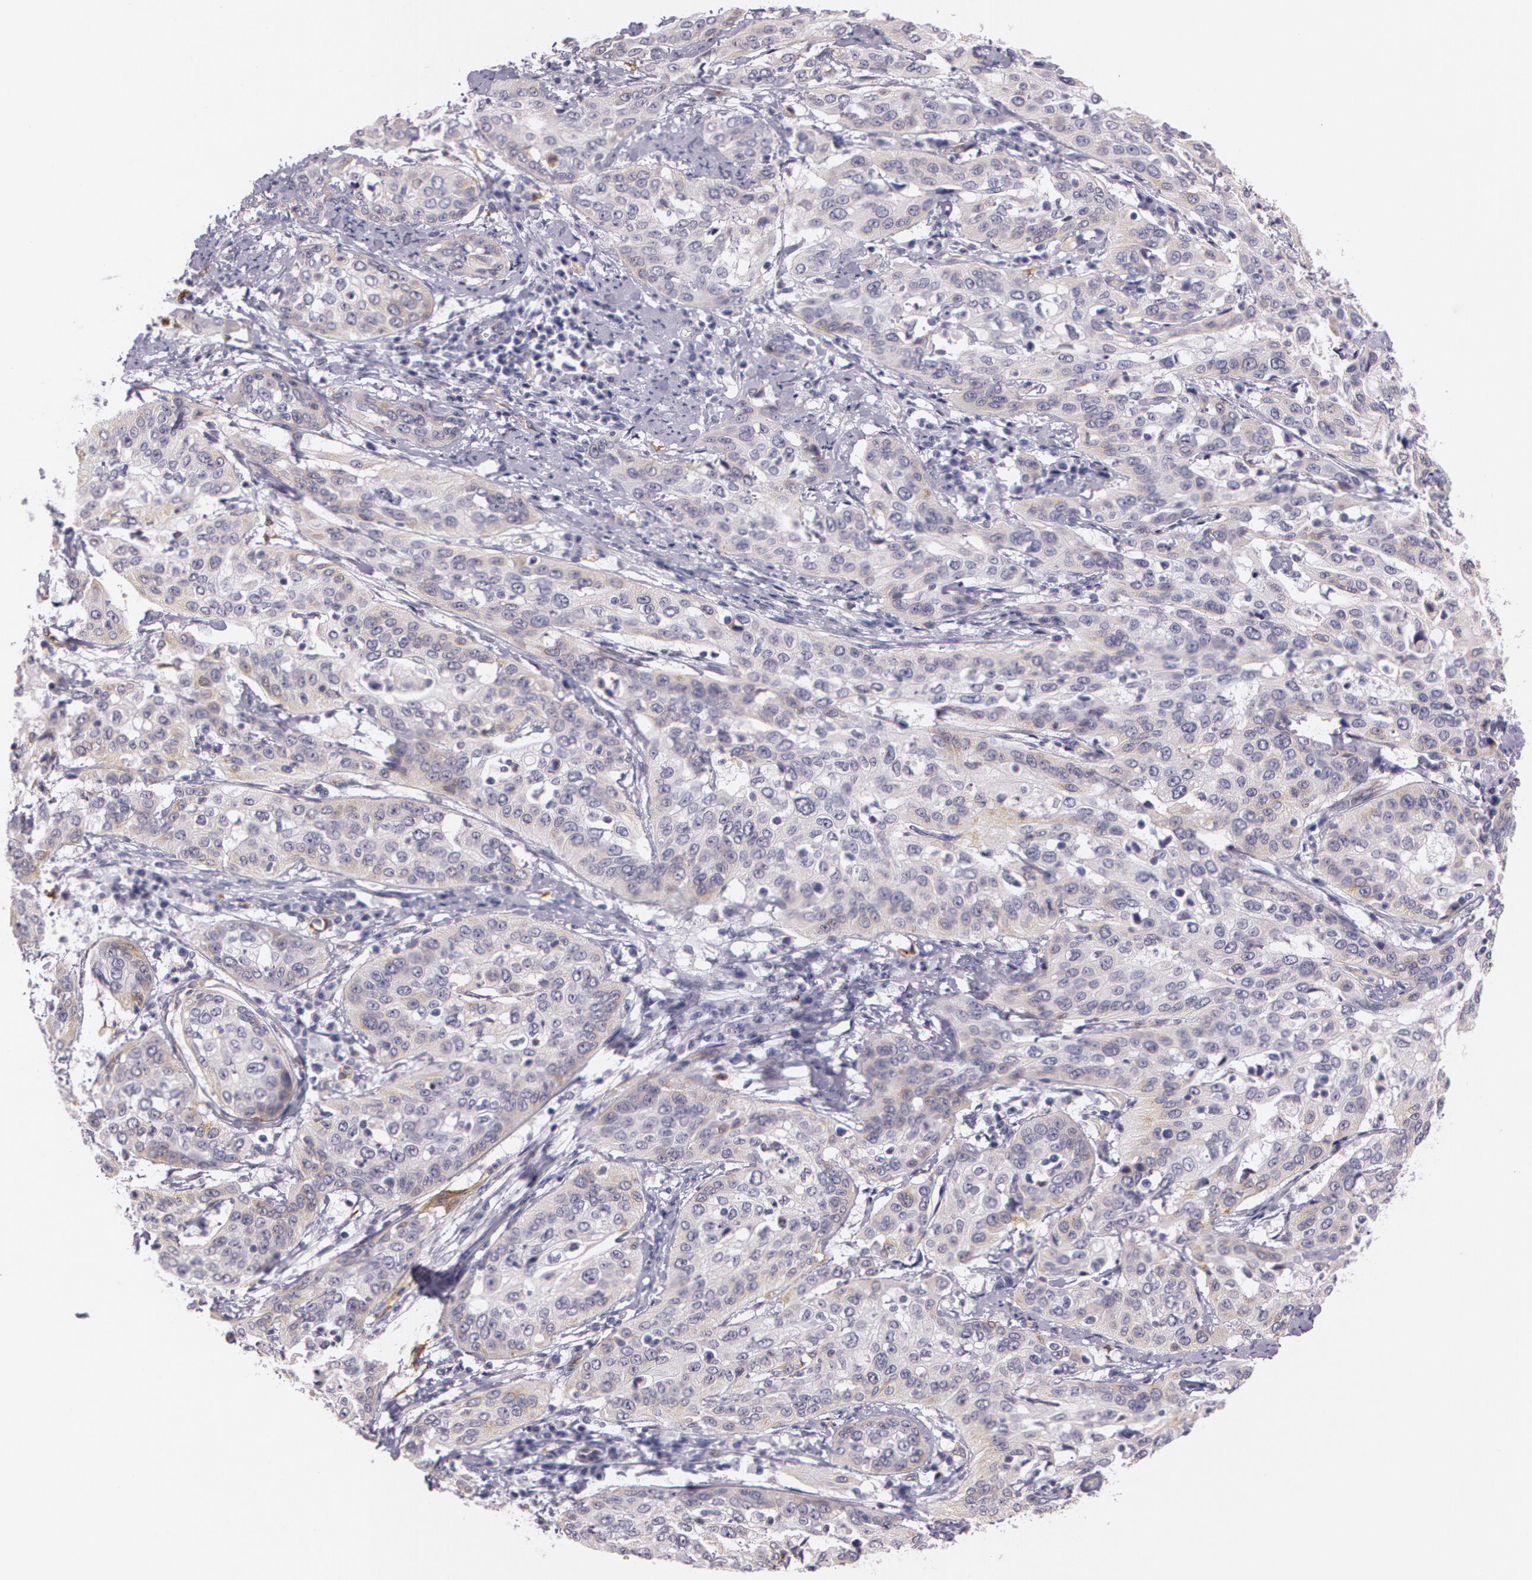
{"staining": {"intensity": "weak", "quantity": "<25%", "location": "cytoplasmic/membranous"}, "tissue": "cervical cancer", "cell_type": "Tumor cells", "image_type": "cancer", "snomed": [{"axis": "morphology", "description": "Squamous cell carcinoma, NOS"}, {"axis": "topography", "description": "Cervix"}], "caption": "Immunohistochemistry image of squamous cell carcinoma (cervical) stained for a protein (brown), which exhibits no staining in tumor cells. (DAB immunohistochemistry (IHC), high magnification).", "gene": "APP", "patient": {"sex": "female", "age": 41}}